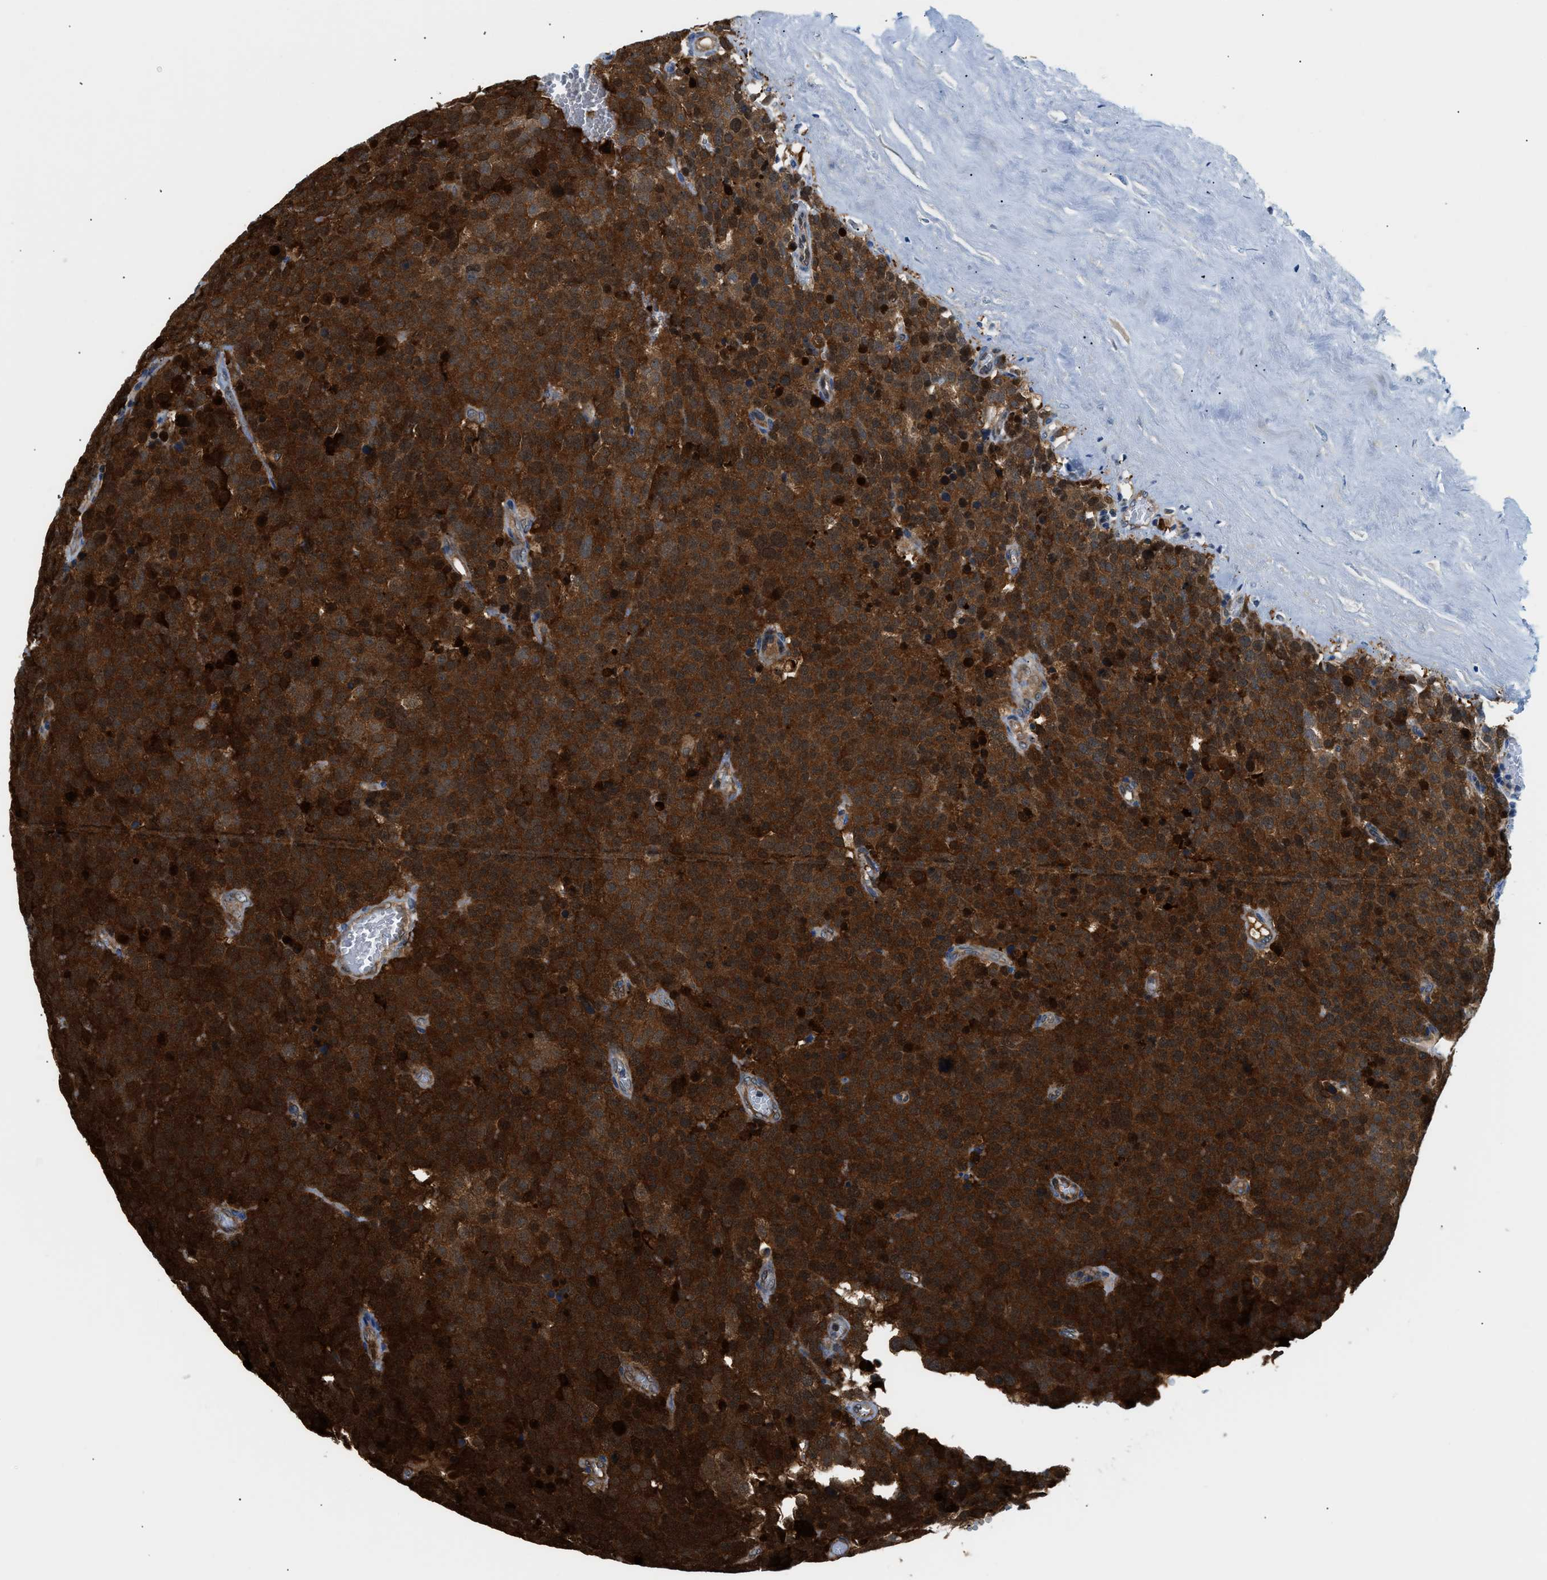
{"staining": {"intensity": "strong", "quantity": ">75%", "location": "cytoplasmic/membranous"}, "tissue": "testis cancer", "cell_type": "Tumor cells", "image_type": "cancer", "snomed": [{"axis": "morphology", "description": "Normal tissue, NOS"}, {"axis": "morphology", "description": "Seminoma, NOS"}, {"axis": "topography", "description": "Testis"}], "caption": "This image displays IHC staining of human testis cancer (seminoma), with high strong cytoplasmic/membranous expression in about >75% of tumor cells.", "gene": "YWHAE", "patient": {"sex": "male", "age": 71}}